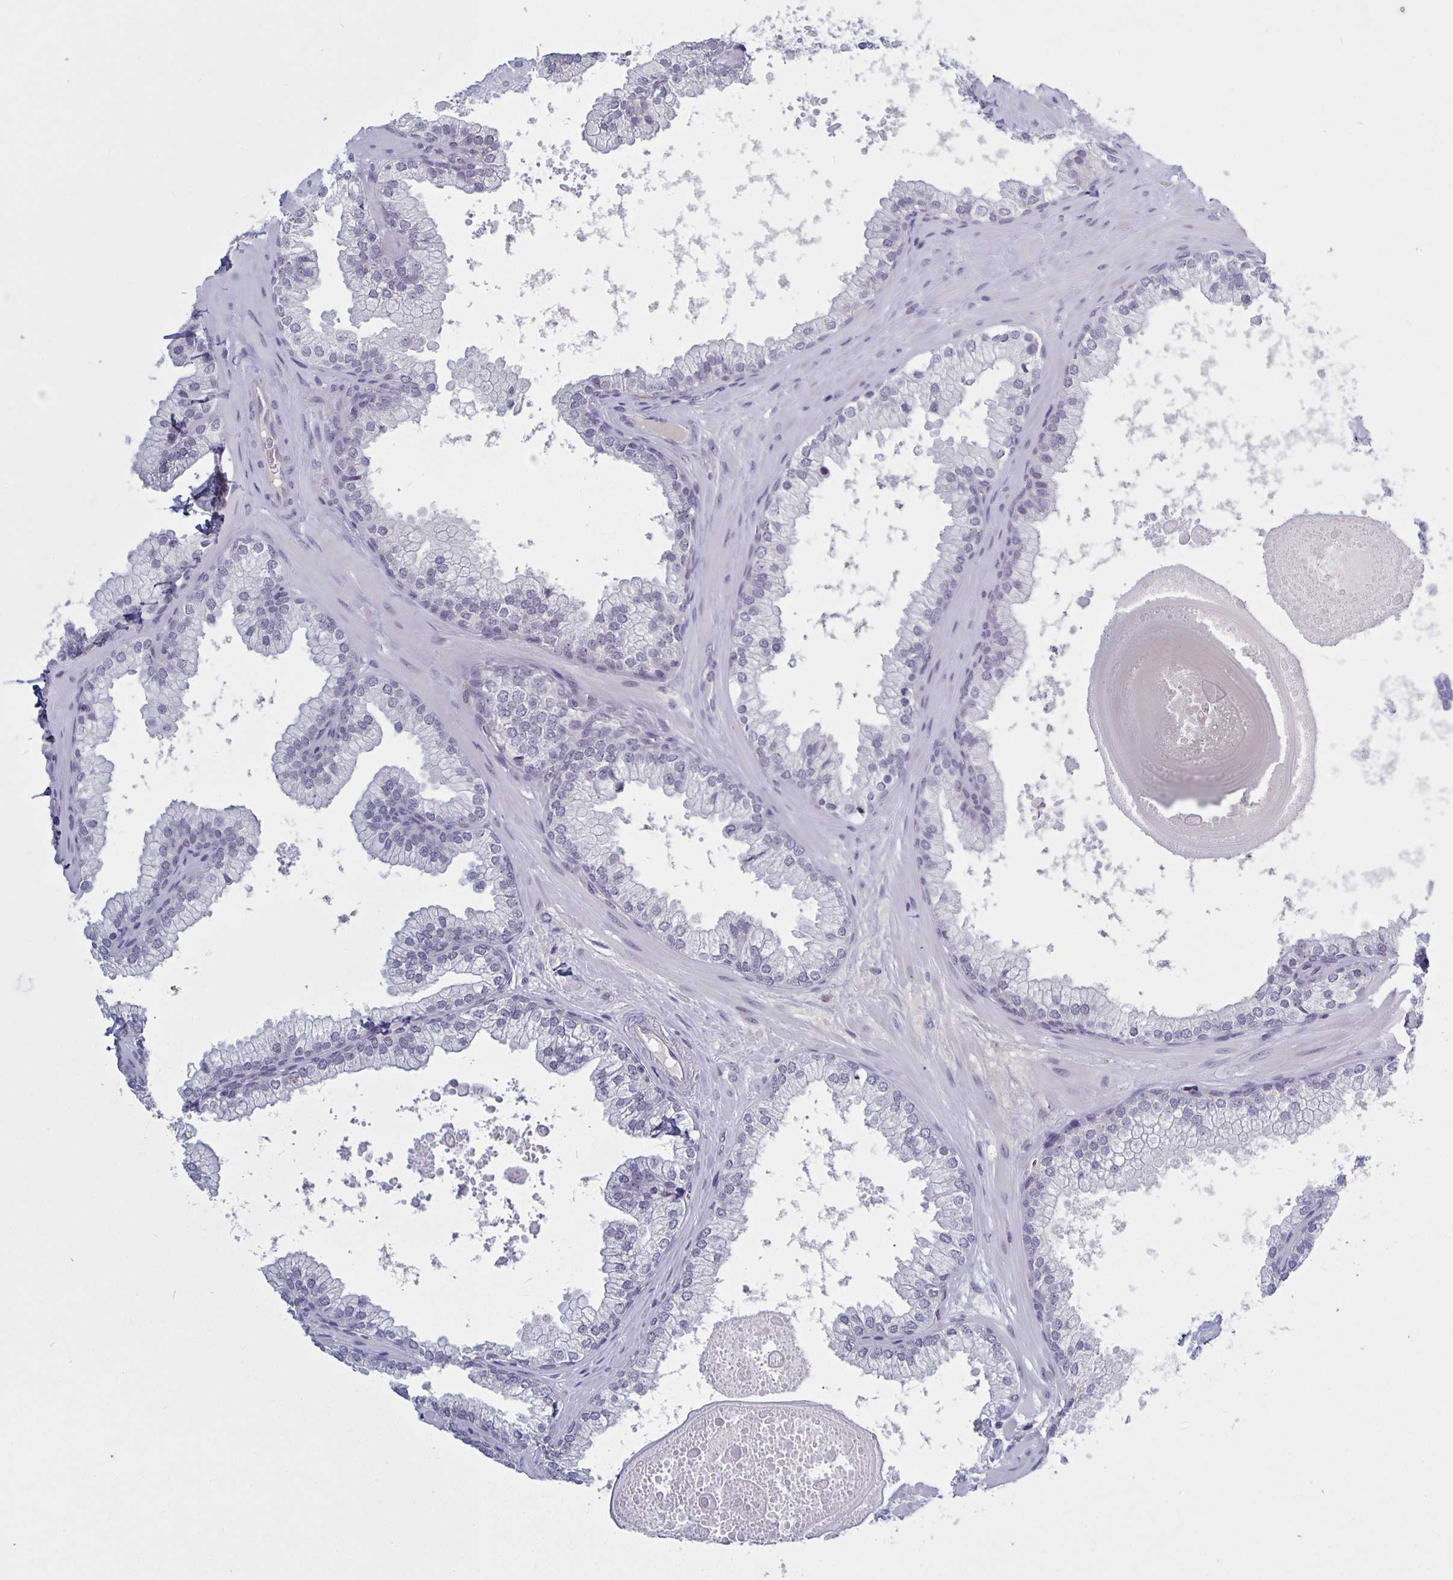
{"staining": {"intensity": "negative", "quantity": "none", "location": "none"}, "tissue": "prostate", "cell_type": "Glandular cells", "image_type": "normal", "snomed": [{"axis": "morphology", "description": "Normal tissue, NOS"}, {"axis": "topography", "description": "Prostate"}, {"axis": "topography", "description": "Peripheral nerve tissue"}], "caption": "DAB (3,3'-diaminobenzidine) immunohistochemical staining of benign prostate exhibits no significant expression in glandular cells.", "gene": "KDM4D", "patient": {"sex": "male", "age": 61}}